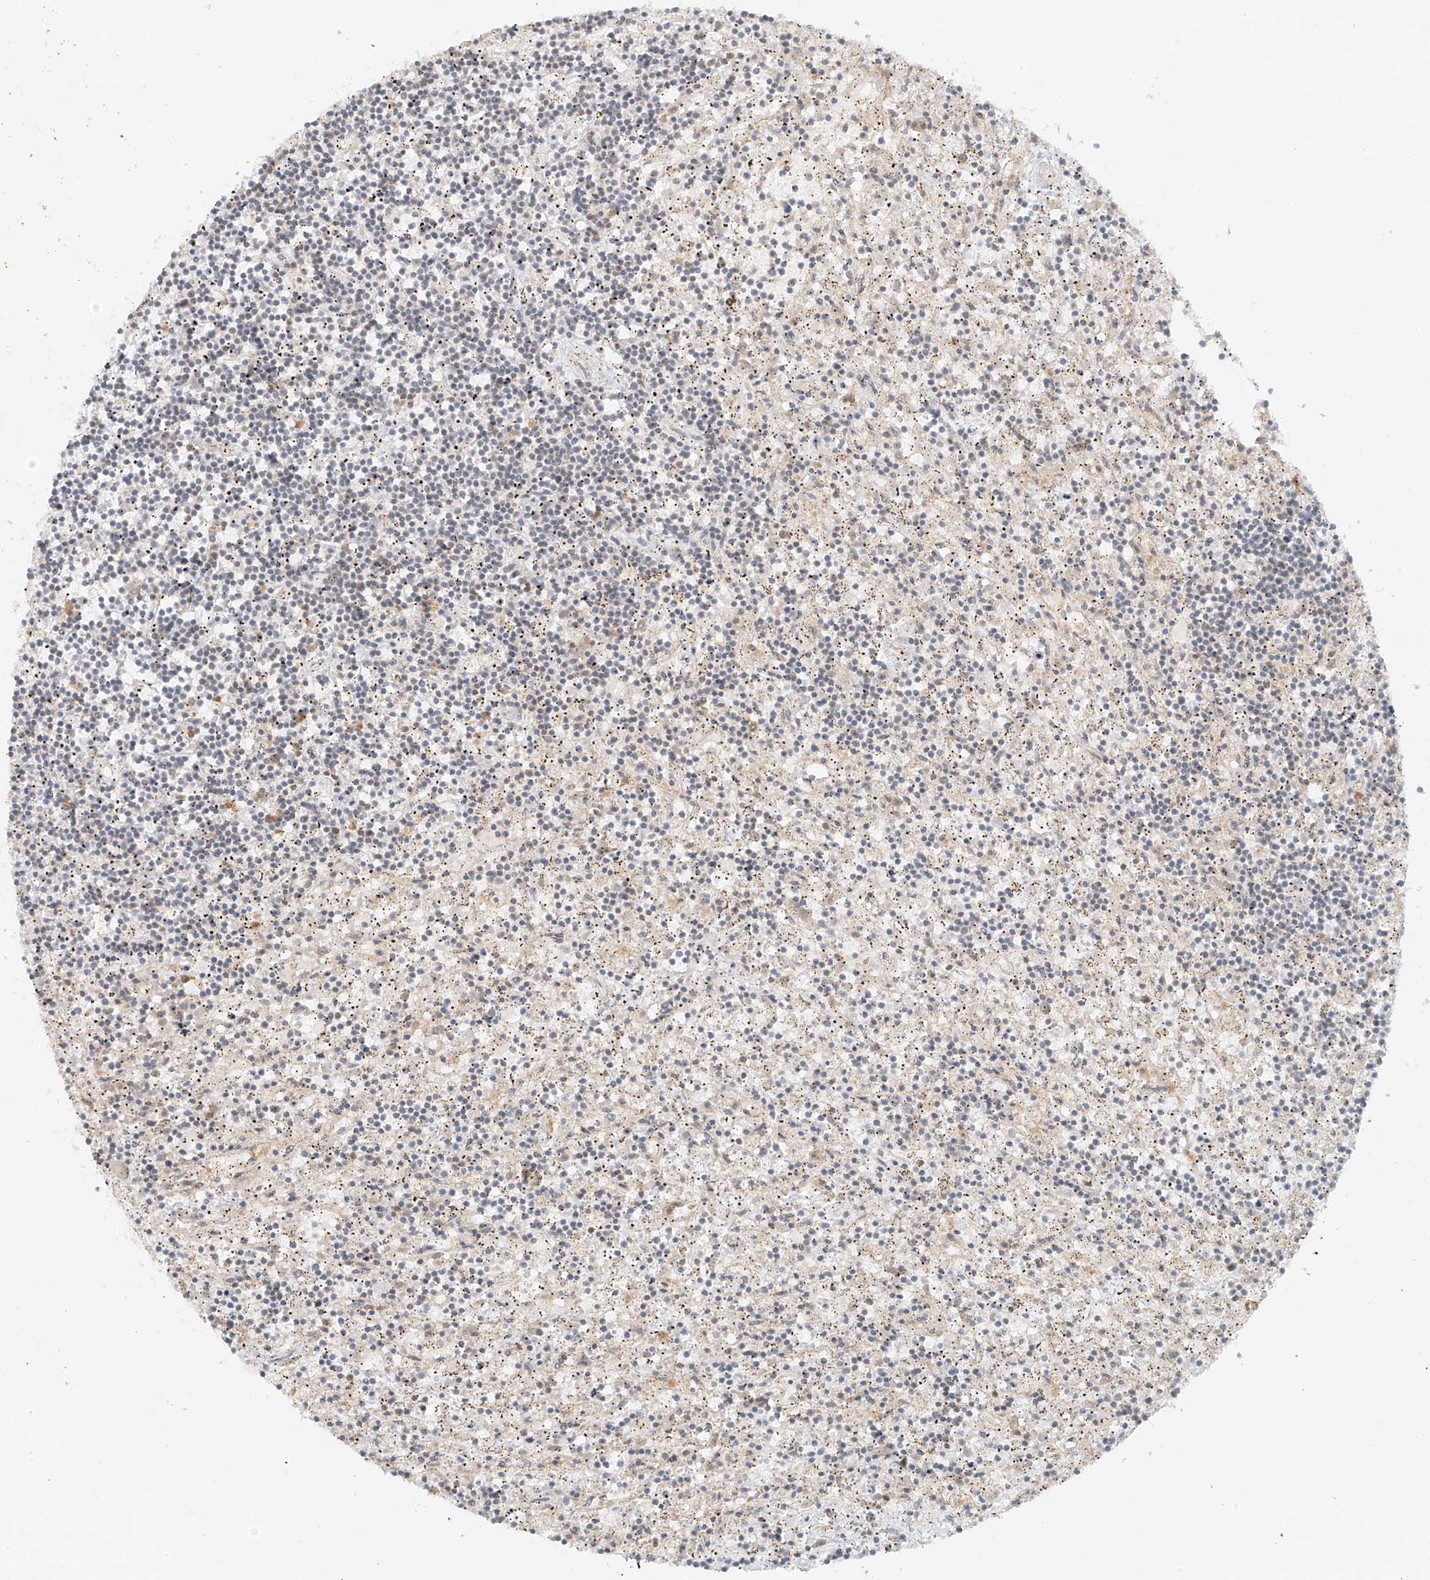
{"staining": {"intensity": "negative", "quantity": "none", "location": "none"}, "tissue": "lymphoma", "cell_type": "Tumor cells", "image_type": "cancer", "snomed": [{"axis": "morphology", "description": "Malignant lymphoma, non-Hodgkin's type, Low grade"}, {"axis": "topography", "description": "Spleen"}], "caption": "Tumor cells are negative for brown protein staining in malignant lymphoma, non-Hodgkin's type (low-grade).", "gene": "MIPEP", "patient": {"sex": "male", "age": 76}}